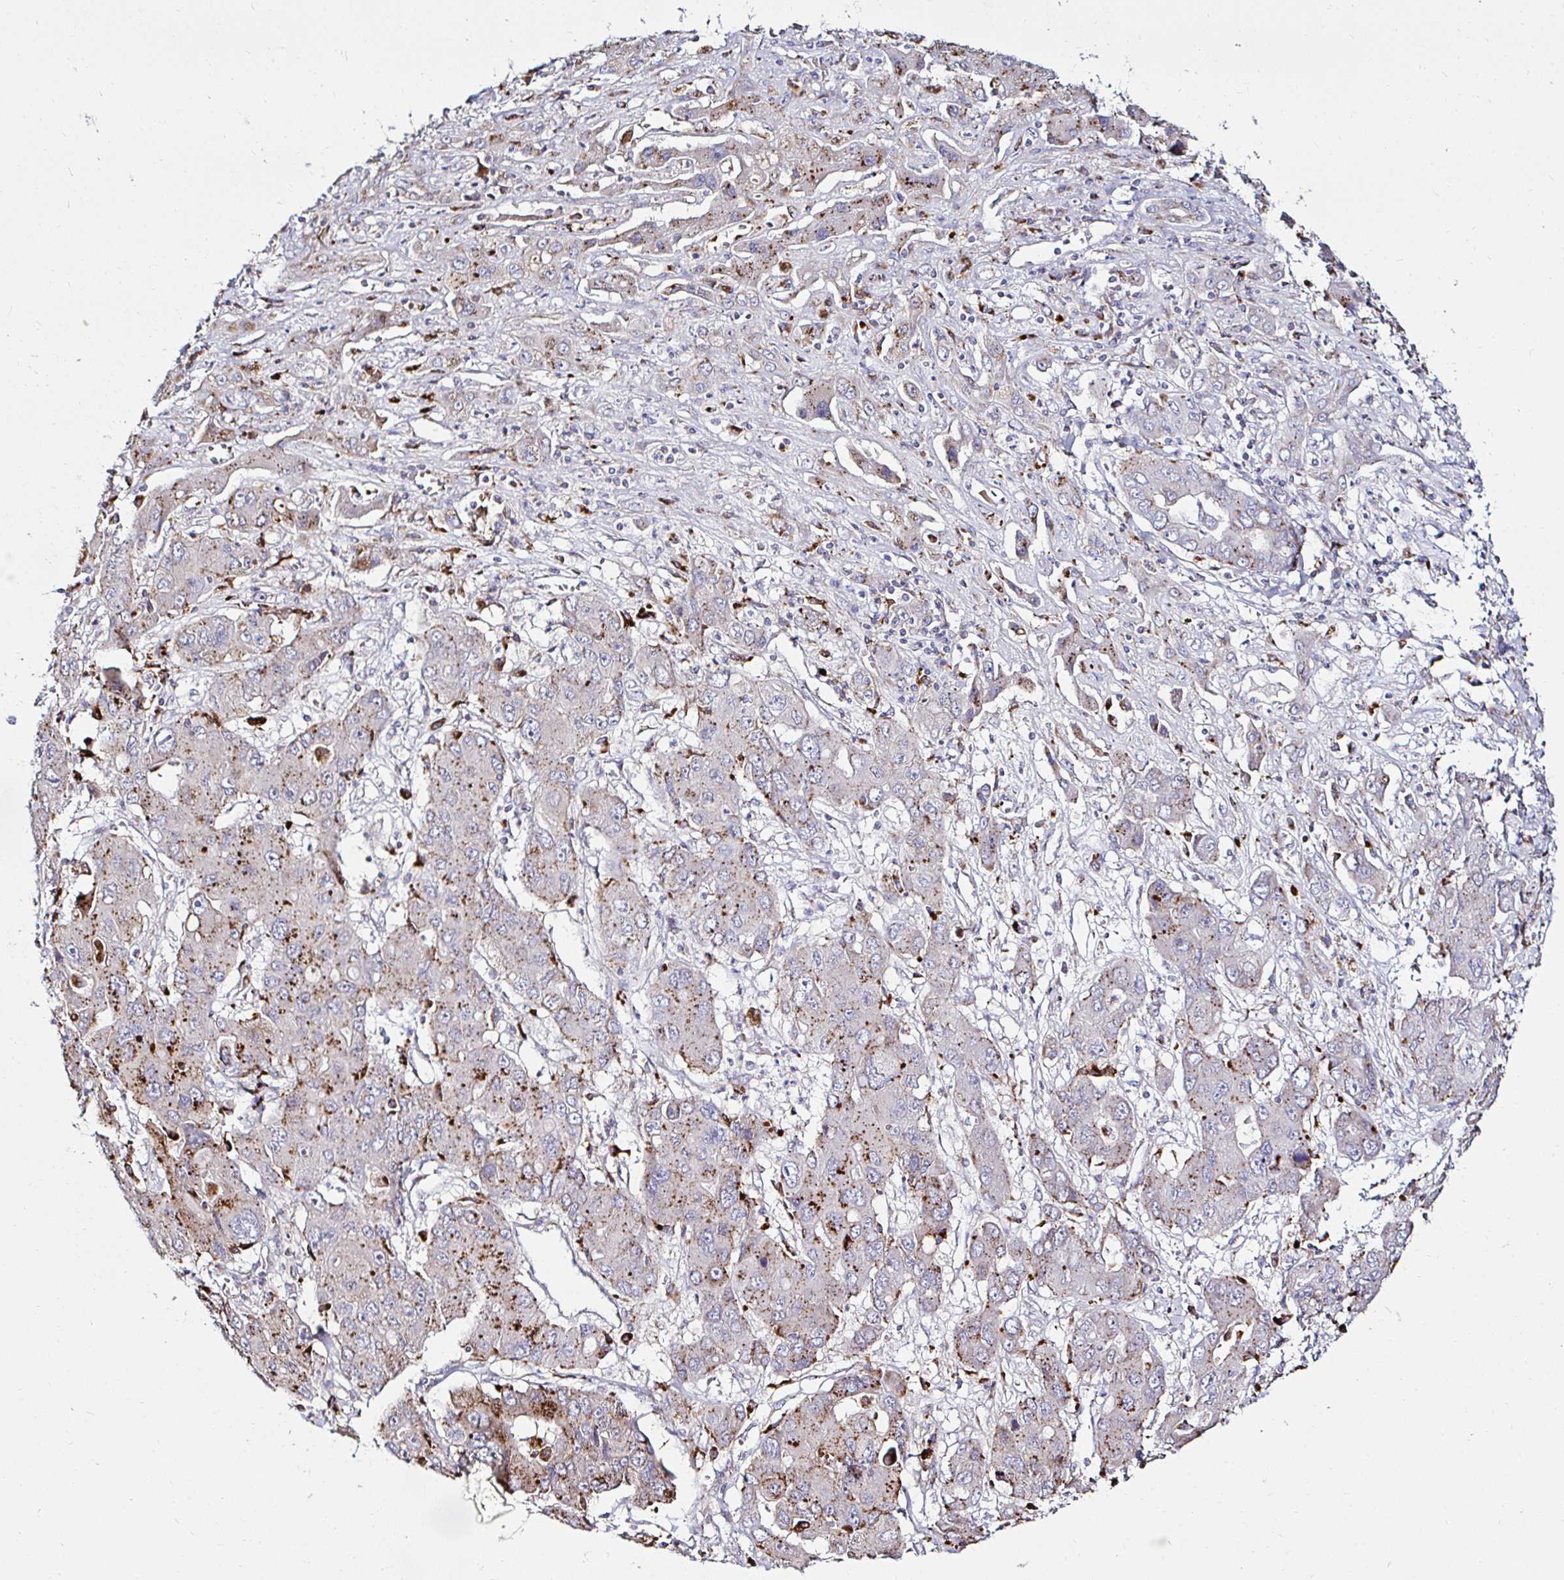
{"staining": {"intensity": "moderate", "quantity": "25%-75%", "location": "cytoplasmic/membranous"}, "tissue": "liver cancer", "cell_type": "Tumor cells", "image_type": "cancer", "snomed": [{"axis": "morphology", "description": "Cholangiocarcinoma"}, {"axis": "topography", "description": "Liver"}], "caption": "Immunohistochemistry photomicrograph of human liver cancer (cholangiocarcinoma) stained for a protein (brown), which shows medium levels of moderate cytoplasmic/membranous positivity in about 25%-75% of tumor cells.", "gene": "GALNS", "patient": {"sex": "male", "age": 67}}